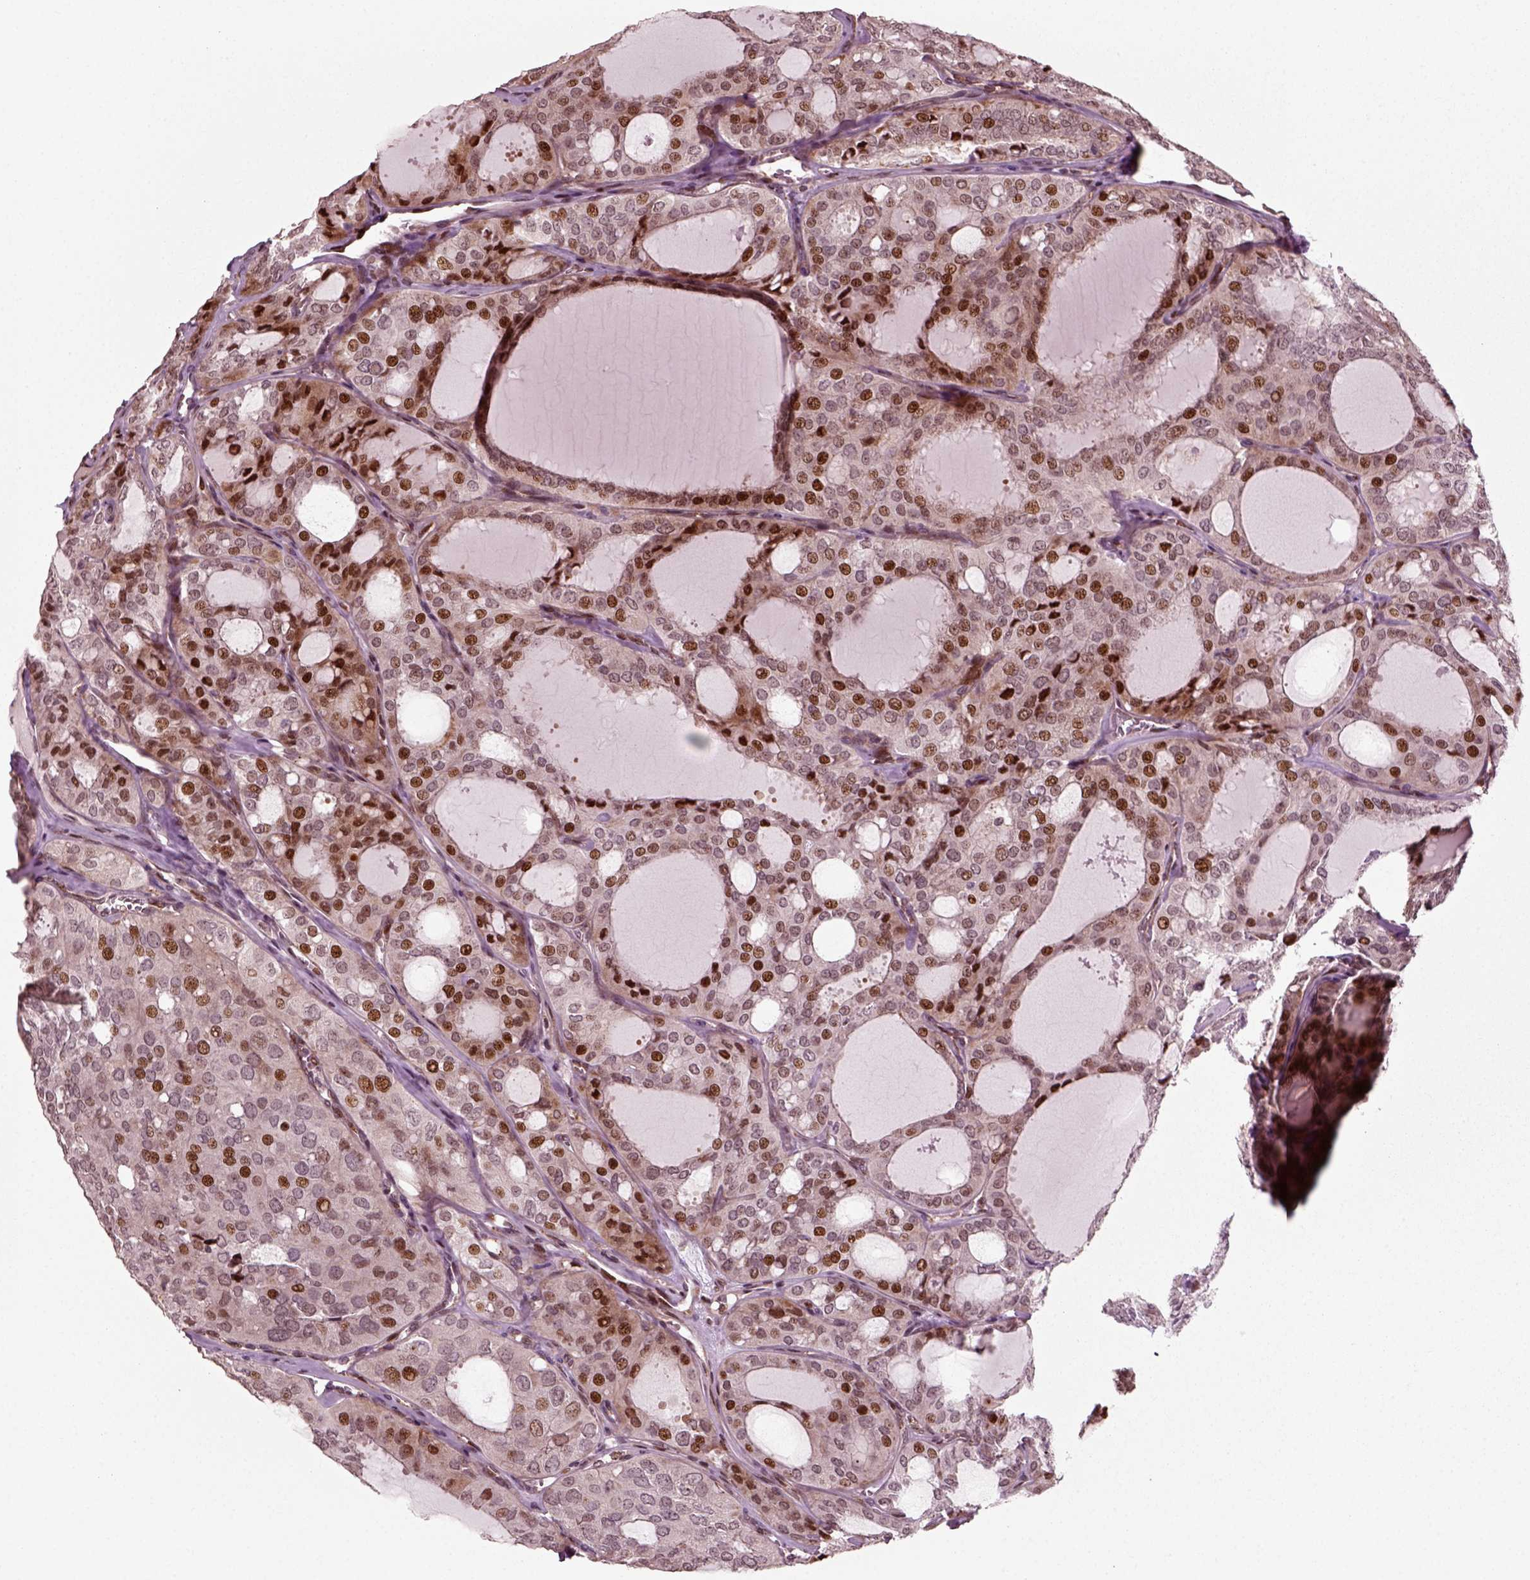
{"staining": {"intensity": "strong", "quantity": "25%-75%", "location": "nuclear"}, "tissue": "thyroid cancer", "cell_type": "Tumor cells", "image_type": "cancer", "snomed": [{"axis": "morphology", "description": "Follicular adenoma carcinoma, NOS"}, {"axis": "topography", "description": "Thyroid gland"}], "caption": "There is high levels of strong nuclear positivity in tumor cells of thyroid follicular adenoma carcinoma, as demonstrated by immunohistochemical staining (brown color).", "gene": "CDC14A", "patient": {"sex": "male", "age": 75}}